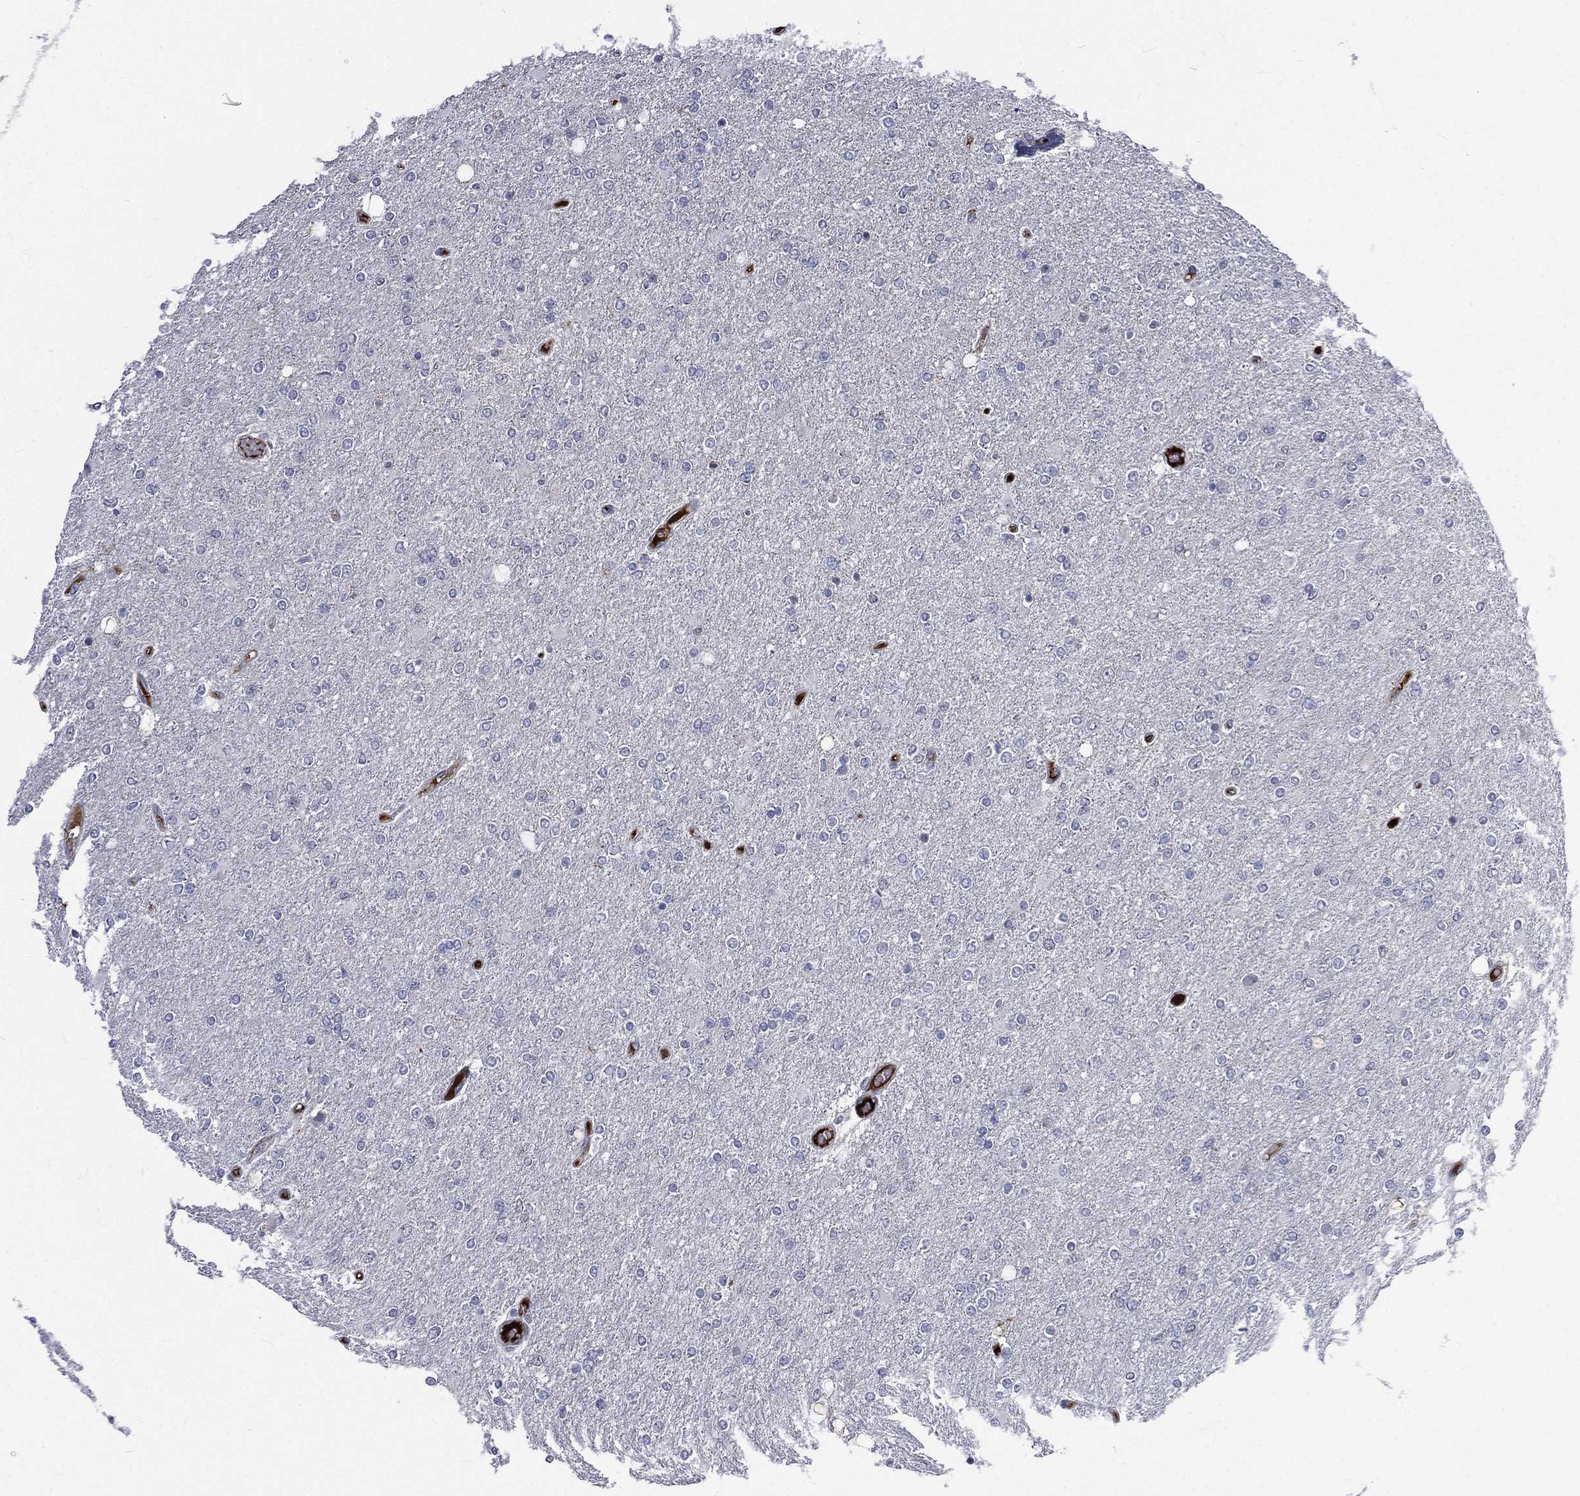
{"staining": {"intensity": "negative", "quantity": "none", "location": "none"}, "tissue": "glioma", "cell_type": "Tumor cells", "image_type": "cancer", "snomed": [{"axis": "morphology", "description": "Glioma, malignant, High grade"}, {"axis": "topography", "description": "Cerebral cortex"}], "caption": "The micrograph shows no significant positivity in tumor cells of malignant glioma (high-grade). (DAB (3,3'-diaminobenzidine) immunohistochemistry, high magnification).", "gene": "FGG", "patient": {"sex": "male", "age": 70}}